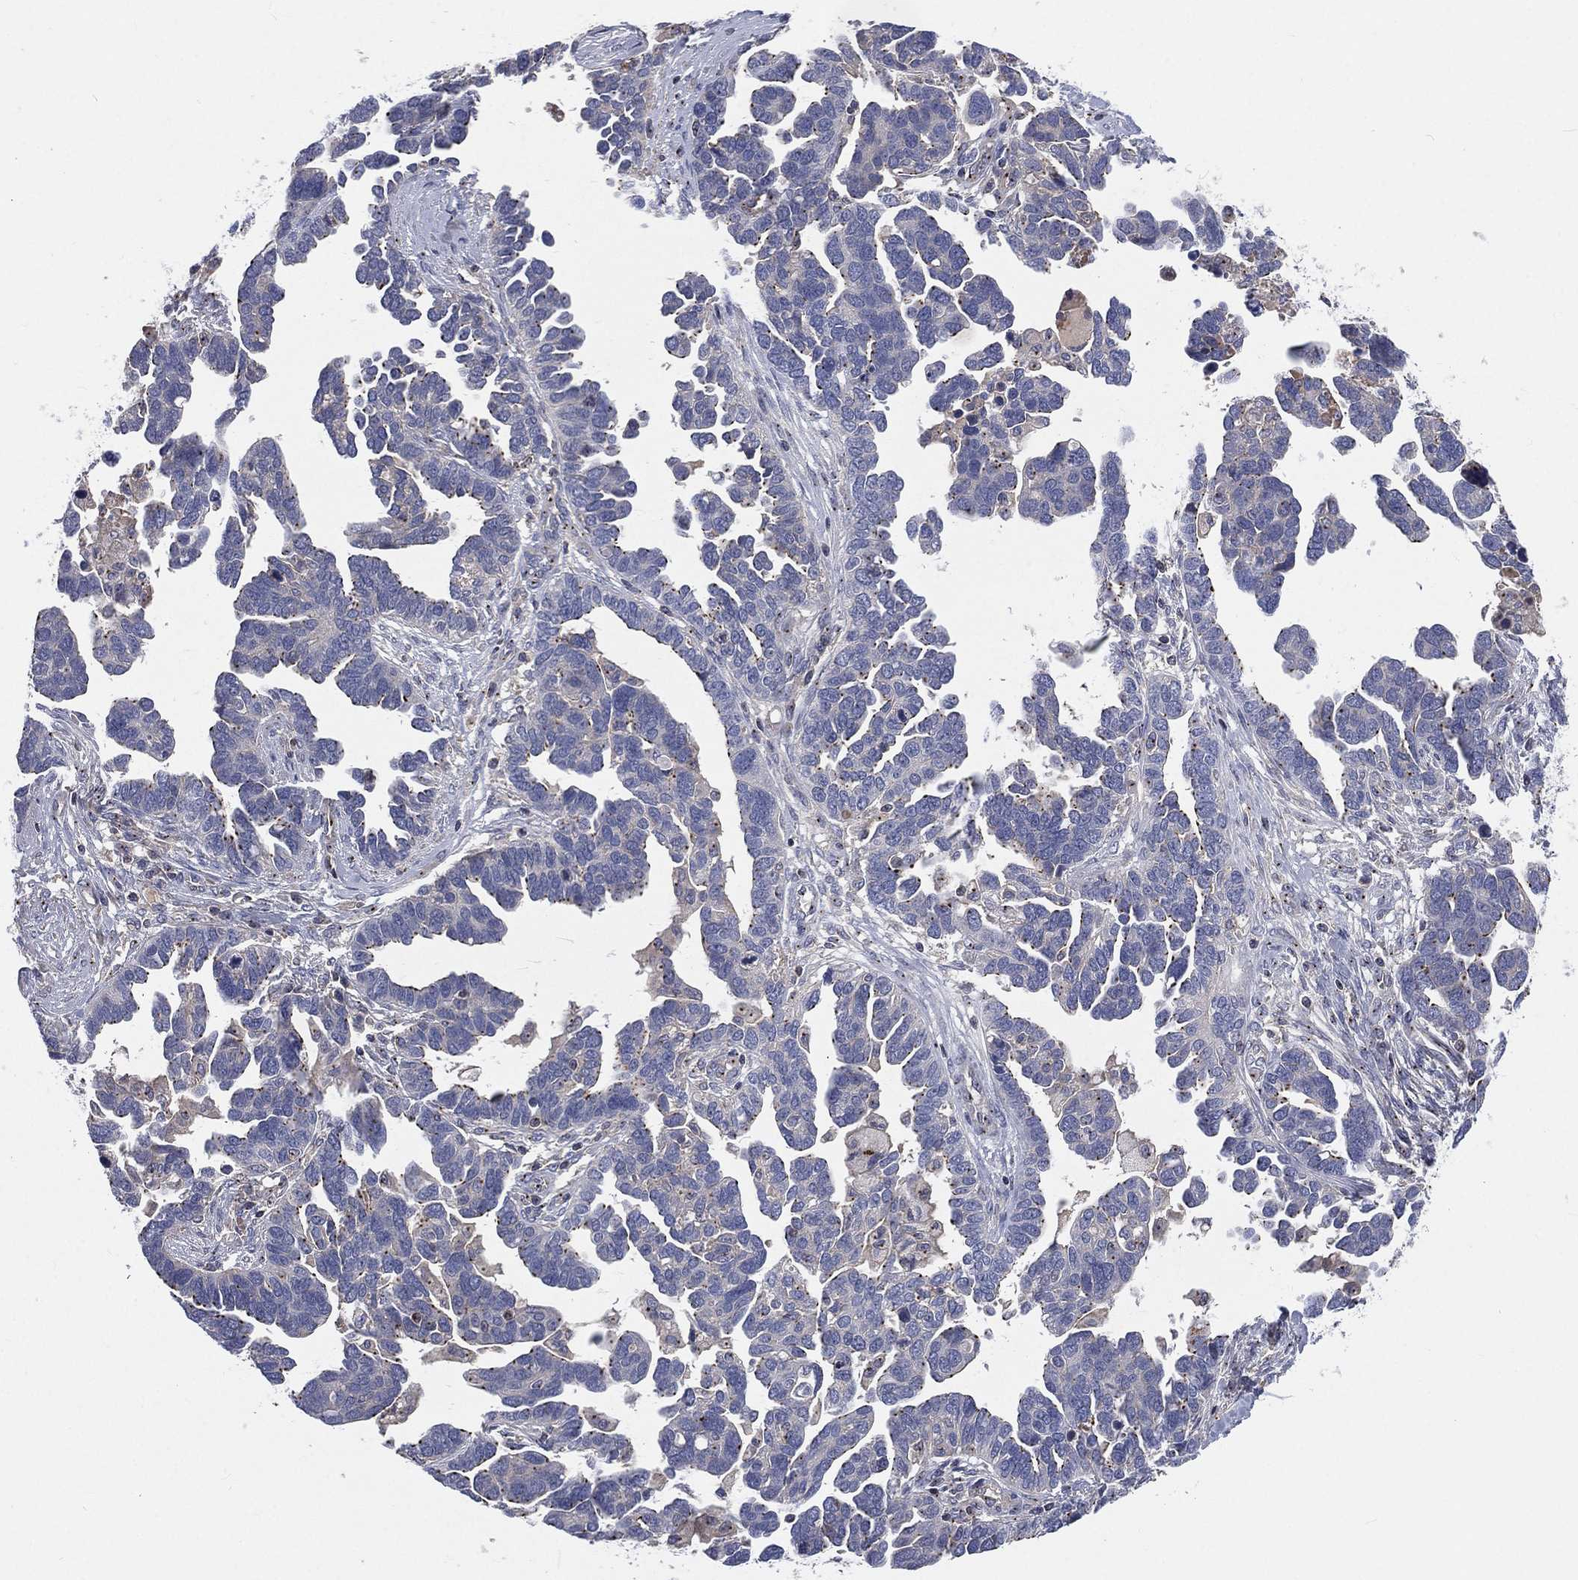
{"staining": {"intensity": "moderate", "quantity": "<25%", "location": "cytoplasmic/membranous"}, "tissue": "ovarian cancer", "cell_type": "Tumor cells", "image_type": "cancer", "snomed": [{"axis": "morphology", "description": "Cystadenocarcinoma, serous, NOS"}, {"axis": "topography", "description": "Ovary"}], "caption": "The immunohistochemical stain highlights moderate cytoplasmic/membranous positivity in tumor cells of serous cystadenocarcinoma (ovarian) tissue.", "gene": "CROCC", "patient": {"sex": "female", "age": 54}}